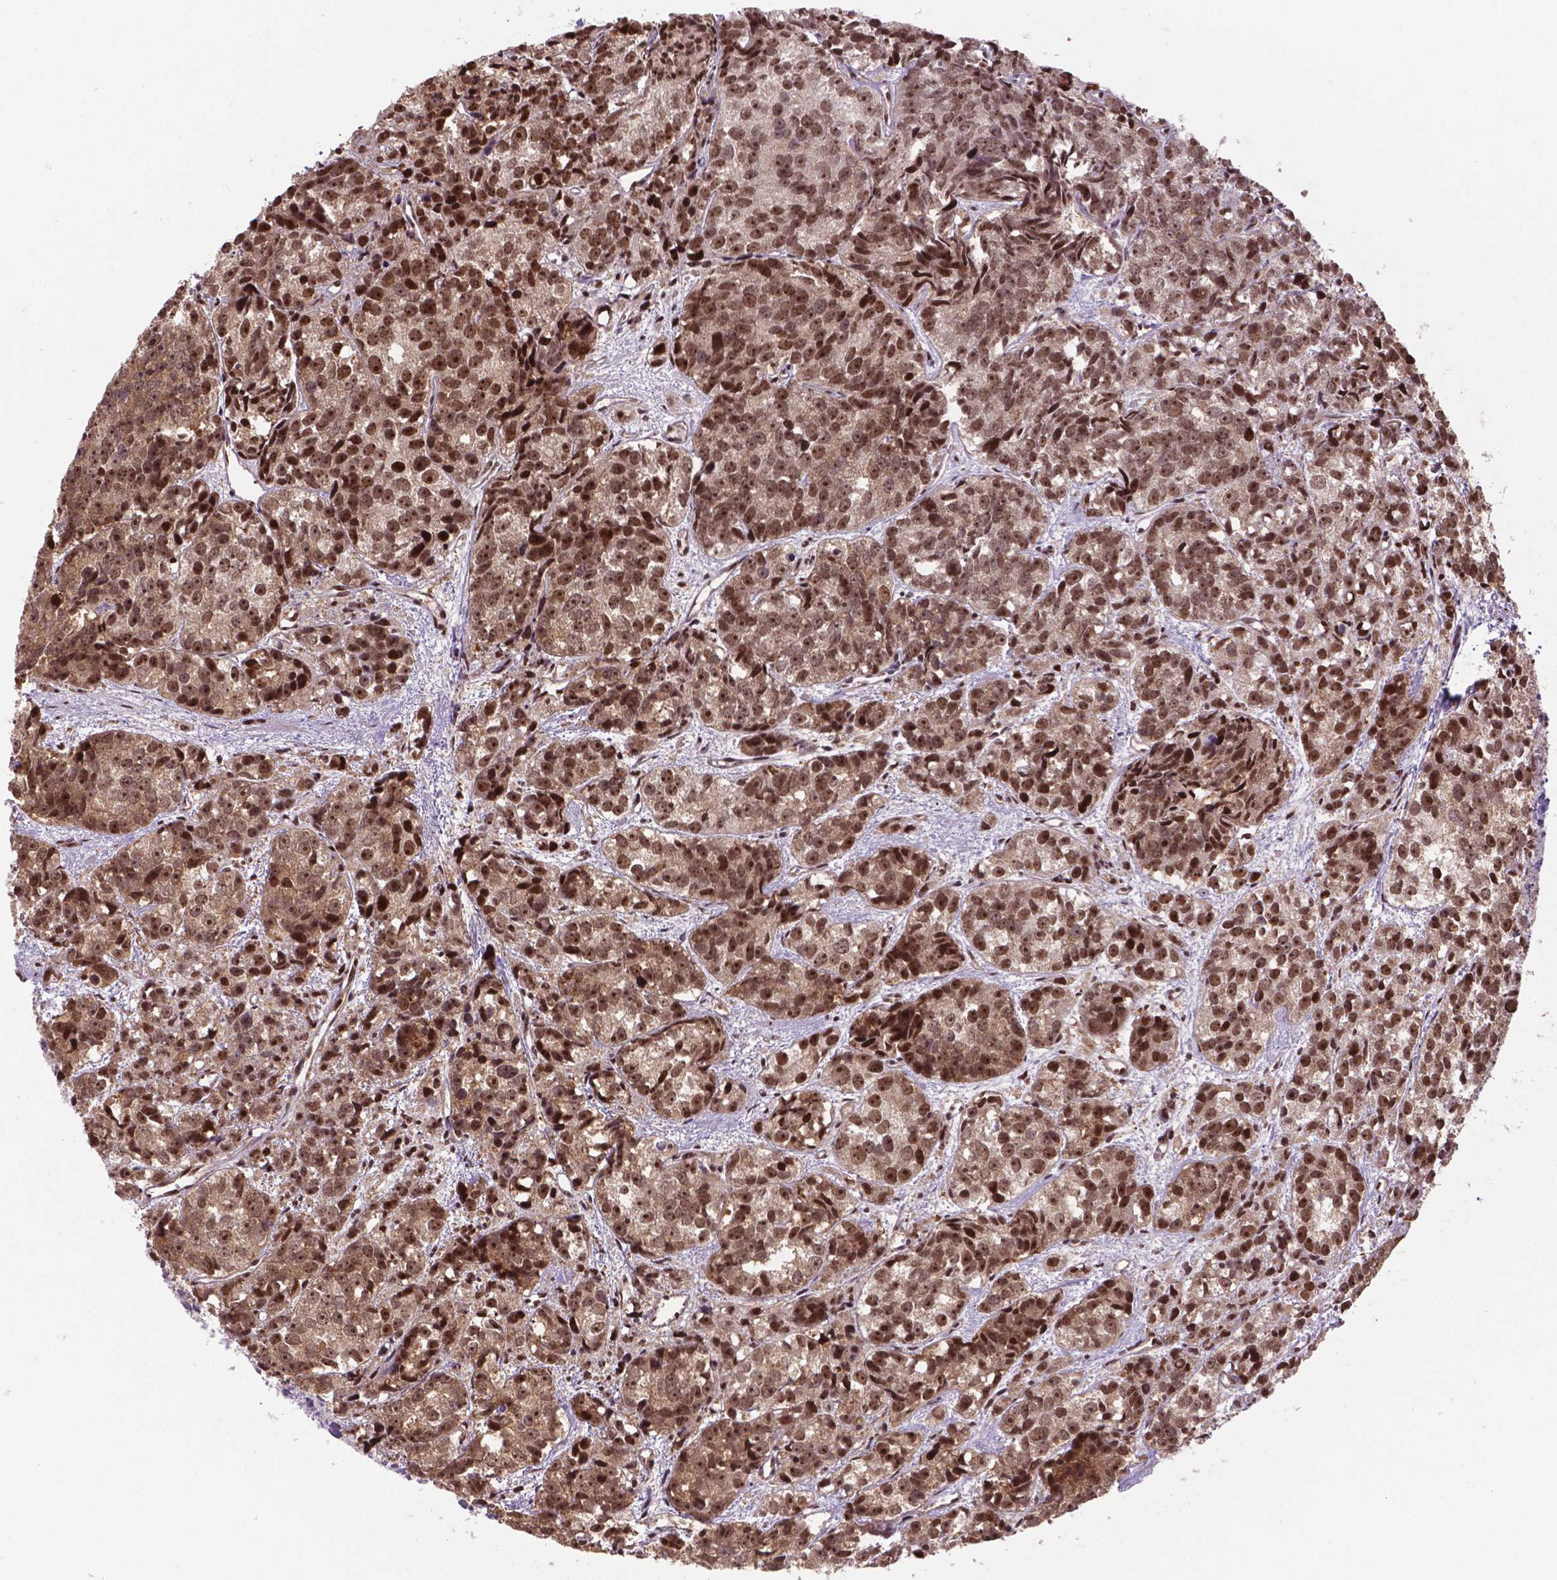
{"staining": {"intensity": "moderate", "quantity": "25%-75%", "location": "nuclear"}, "tissue": "prostate cancer", "cell_type": "Tumor cells", "image_type": "cancer", "snomed": [{"axis": "morphology", "description": "Adenocarcinoma, High grade"}, {"axis": "topography", "description": "Prostate"}], "caption": "Brown immunohistochemical staining in adenocarcinoma (high-grade) (prostate) displays moderate nuclear staining in approximately 25%-75% of tumor cells.", "gene": "CSNK2A1", "patient": {"sex": "male", "age": 77}}